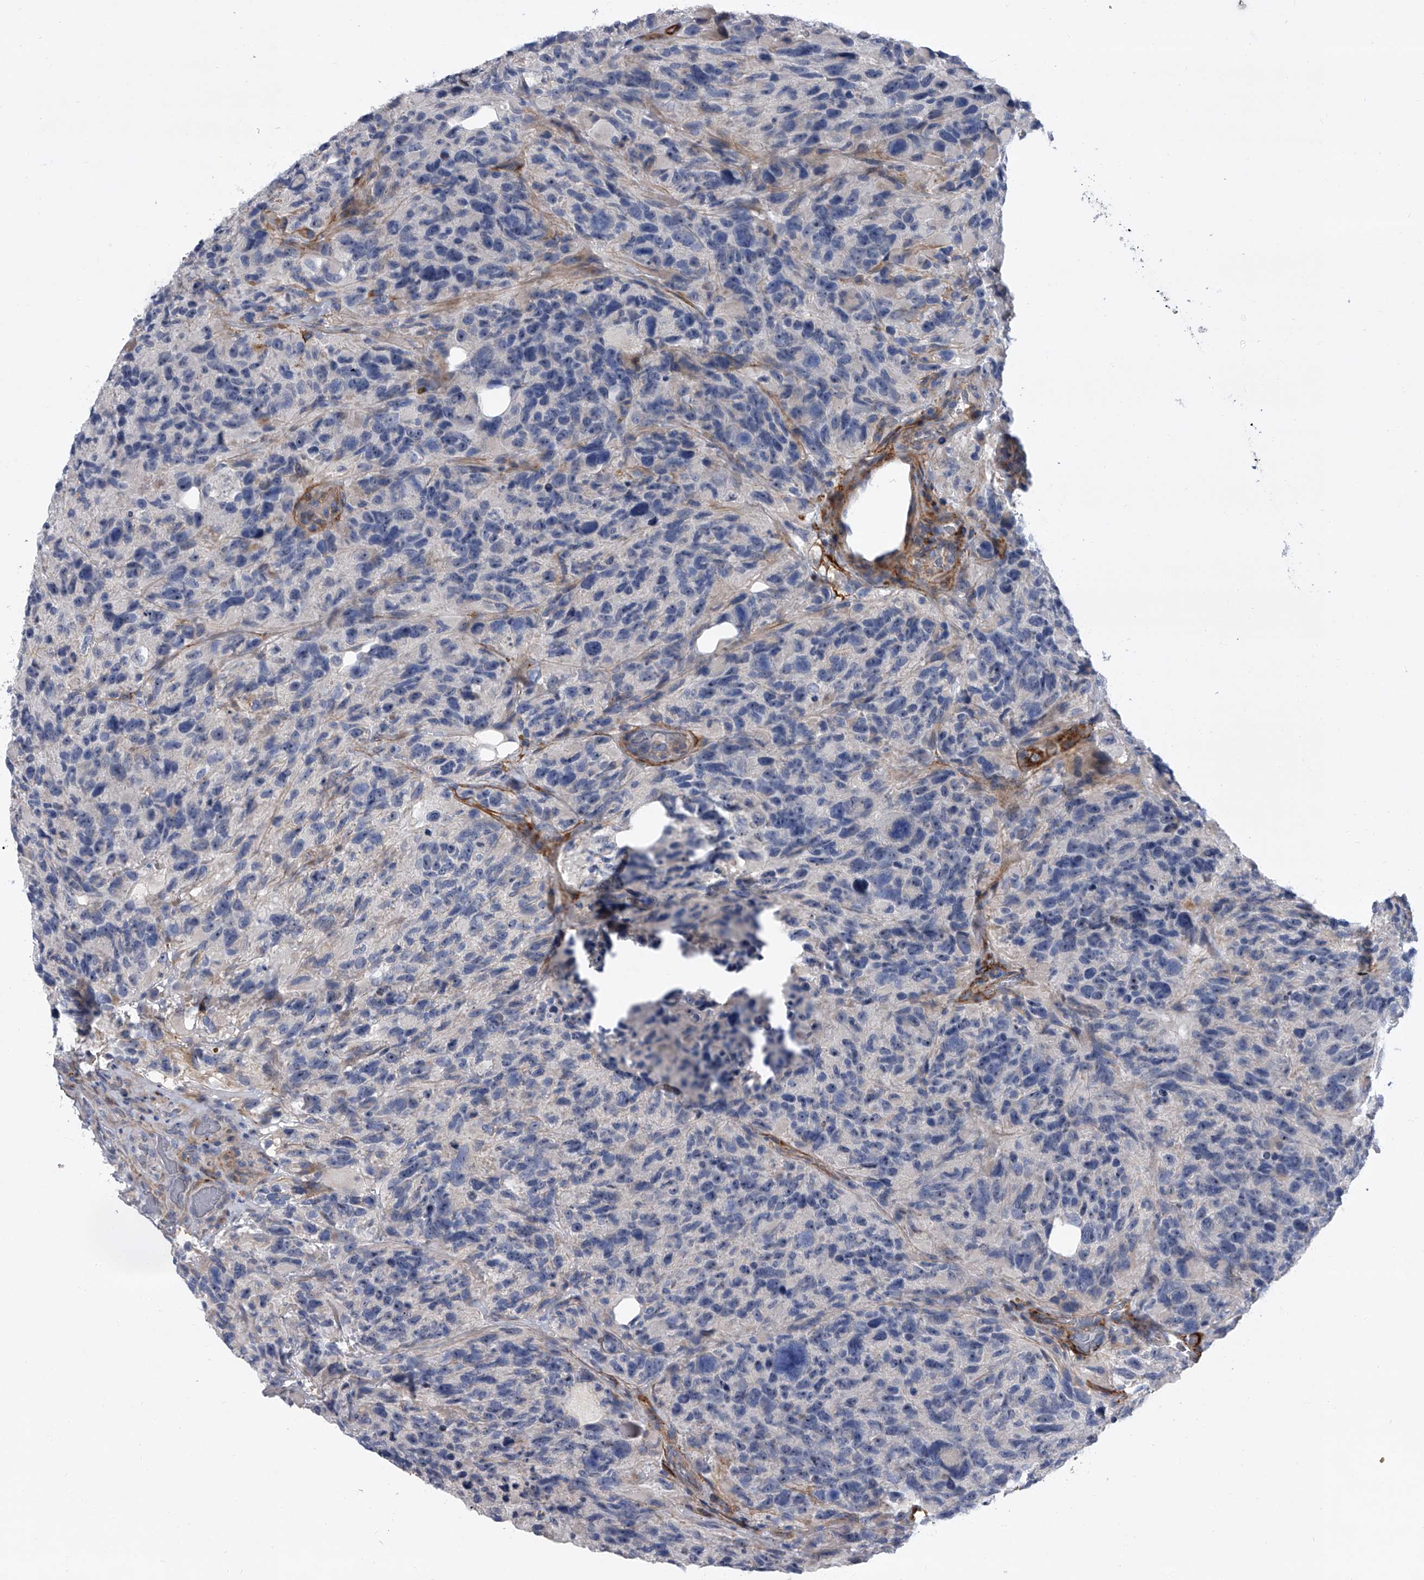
{"staining": {"intensity": "negative", "quantity": "none", "location": "none"}, "tissue": "glioma", "cell_type": "Tumor cells", "image_type": "cancer", "snomed": [{"axis": "morphology", "description": "Glioma, malignant, High grade"}, {"axis": "topography", "description": "Brain"}], "caption": "A high-resolution image shows immunohistochemistry staining of malignant glioma (high-grade), which exhibits no significant positivity in tumor cells.", "gene": "ALG14", "patient": {"sex": "male", "age": 69}}